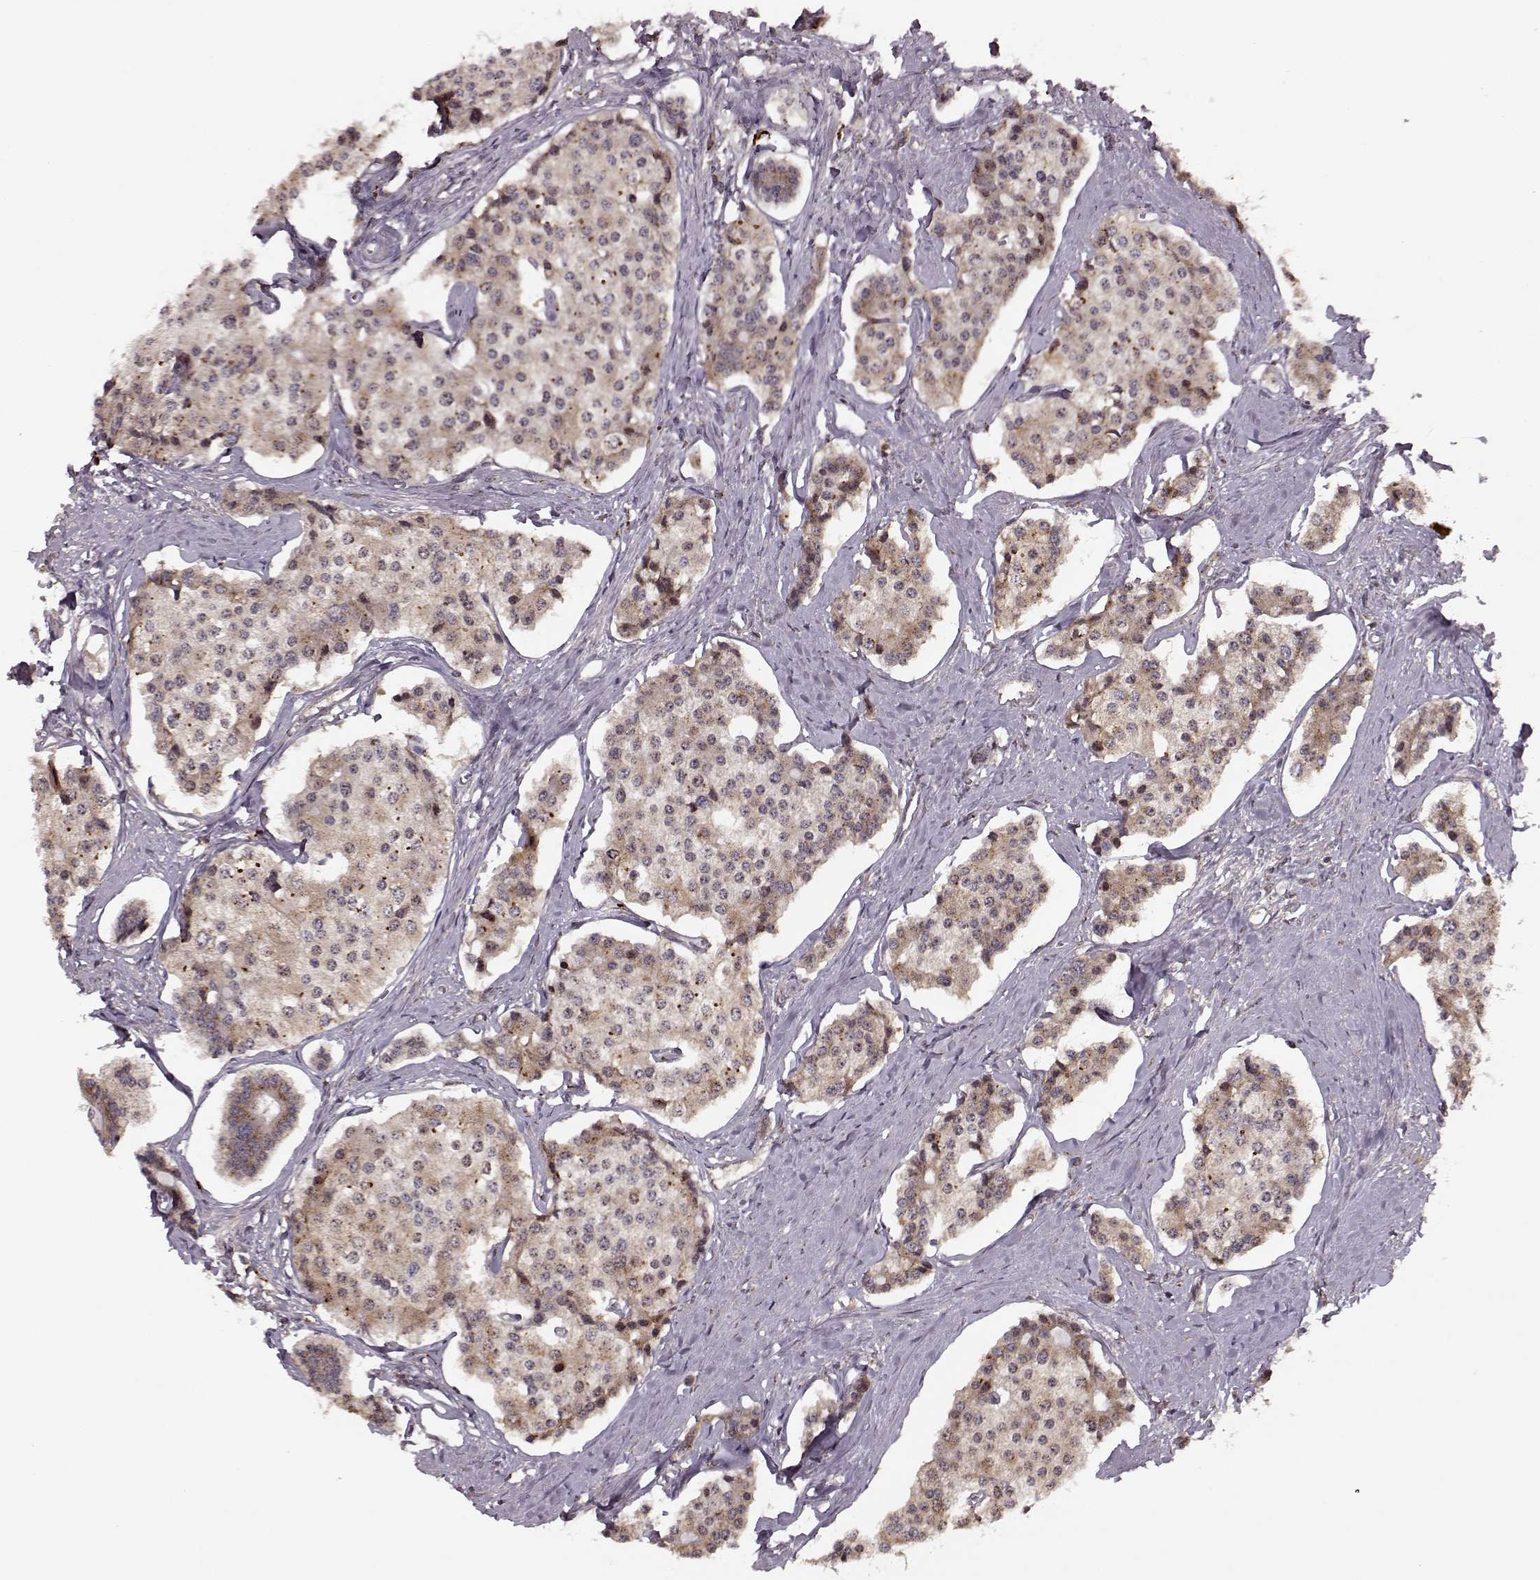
{"staining": {"intensity": "weak", "quantity": ">75%", "location": "cytoplasmic/membranous"}, "tissue": "carcinoid", "cell_type": "Tumor cells", "image_type": "cancer", "snomed": [{"axis": "morphology", "description": "Carcinoid, malignant, NOS"}, {"axis": "topography", "description": "Small intestine"}], "caption": "Carcinoid was stained to show a protein in brown. There is low levels of weak cytoplasmic/membranous expression in approximately >75% of tumor cells.", "gene": "YIPF5", "patient": {"sex": "female", "age": 65}}